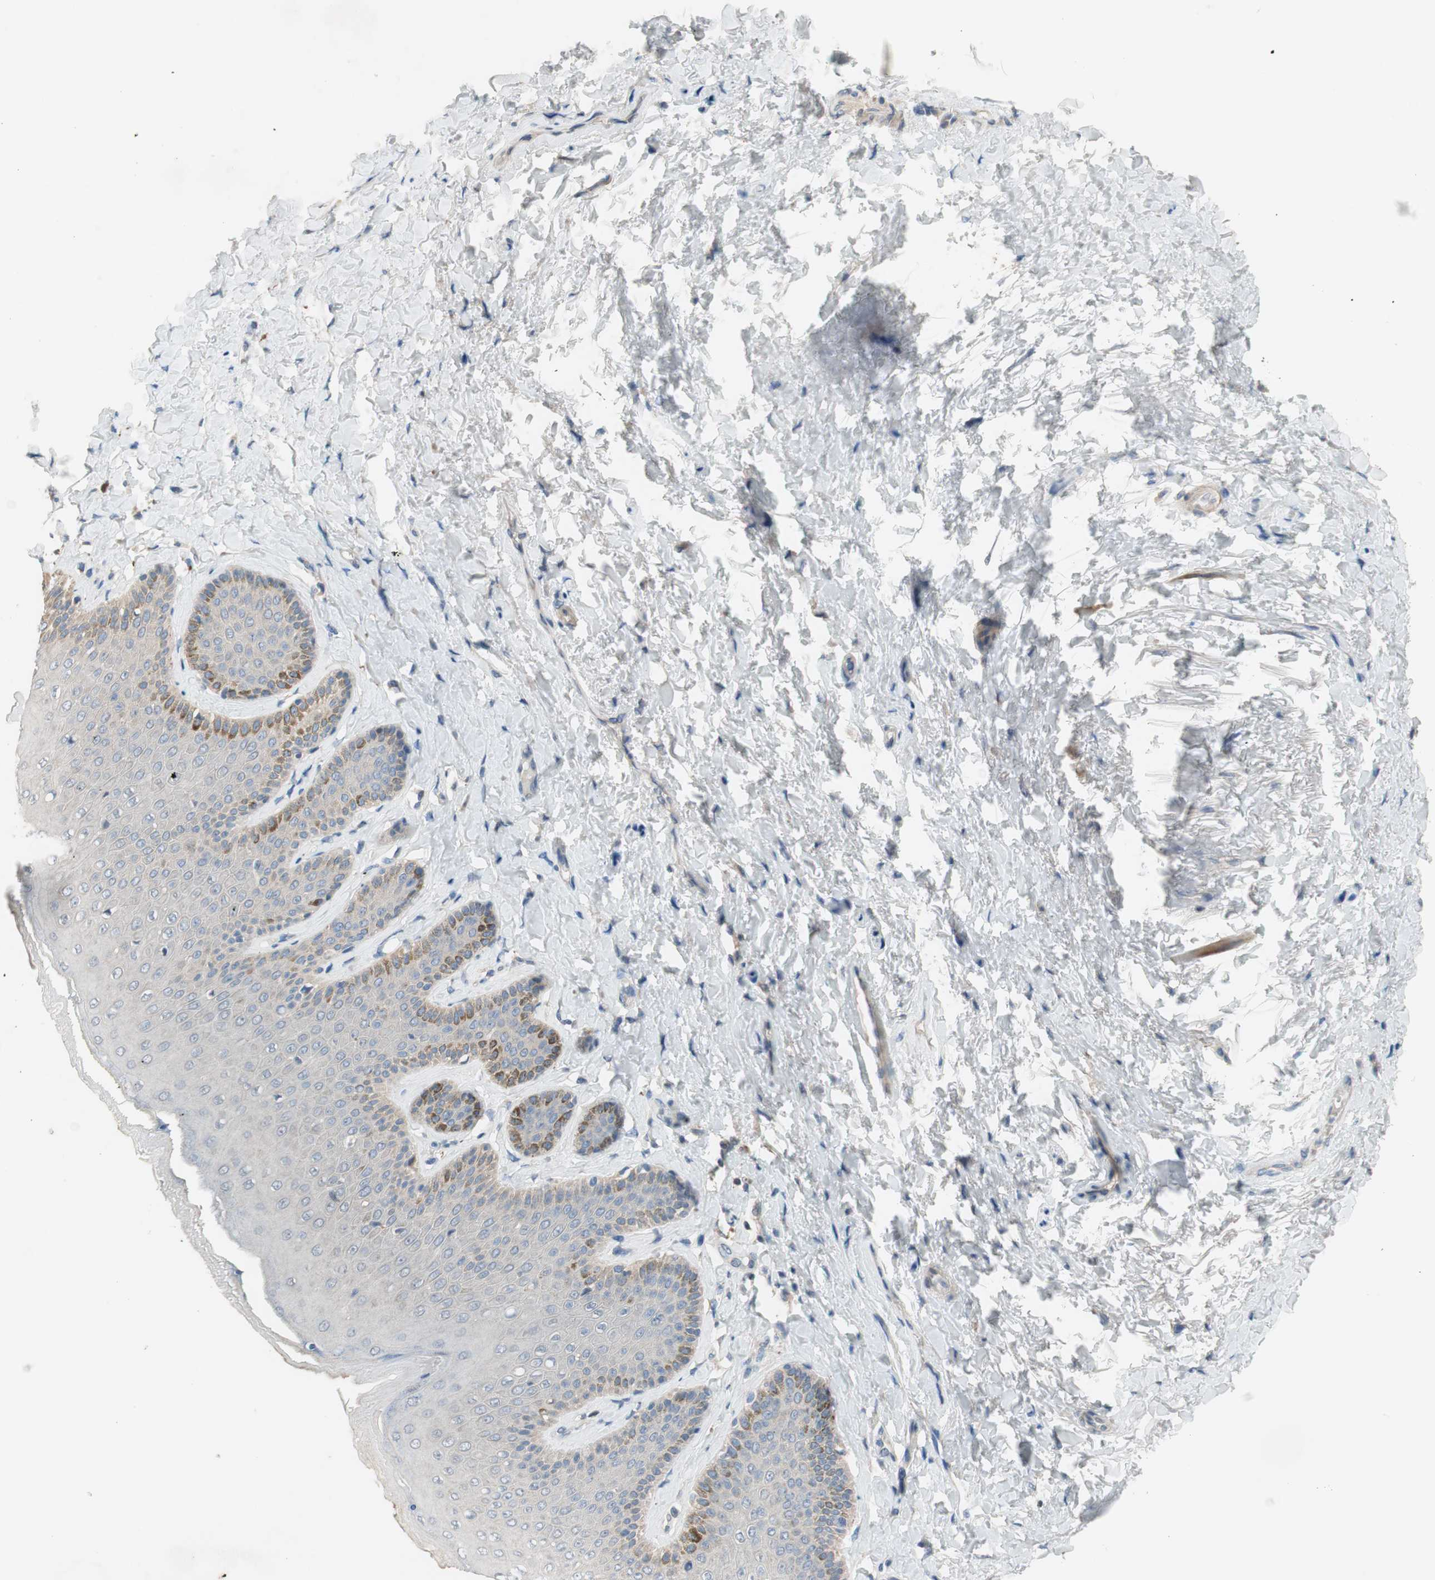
{"staining": {"intensity": "weak", "quantity": "<25%", "location": "cytoplasmic/membranous"}, "tissue": "skin", "cell_type": "Epidermal cells", "image_type": "normal", "snomed": [{"axis": "morphology", "description": "Normal tissue, NOS"}, {"axis": "topography", "description": "Anal"}], "caption": "Immunohistochemistry of benign human skin displays no positivity in epidermal cells.", "gene": "TACR3", "patient": {"sex": "male", "age": 69}}